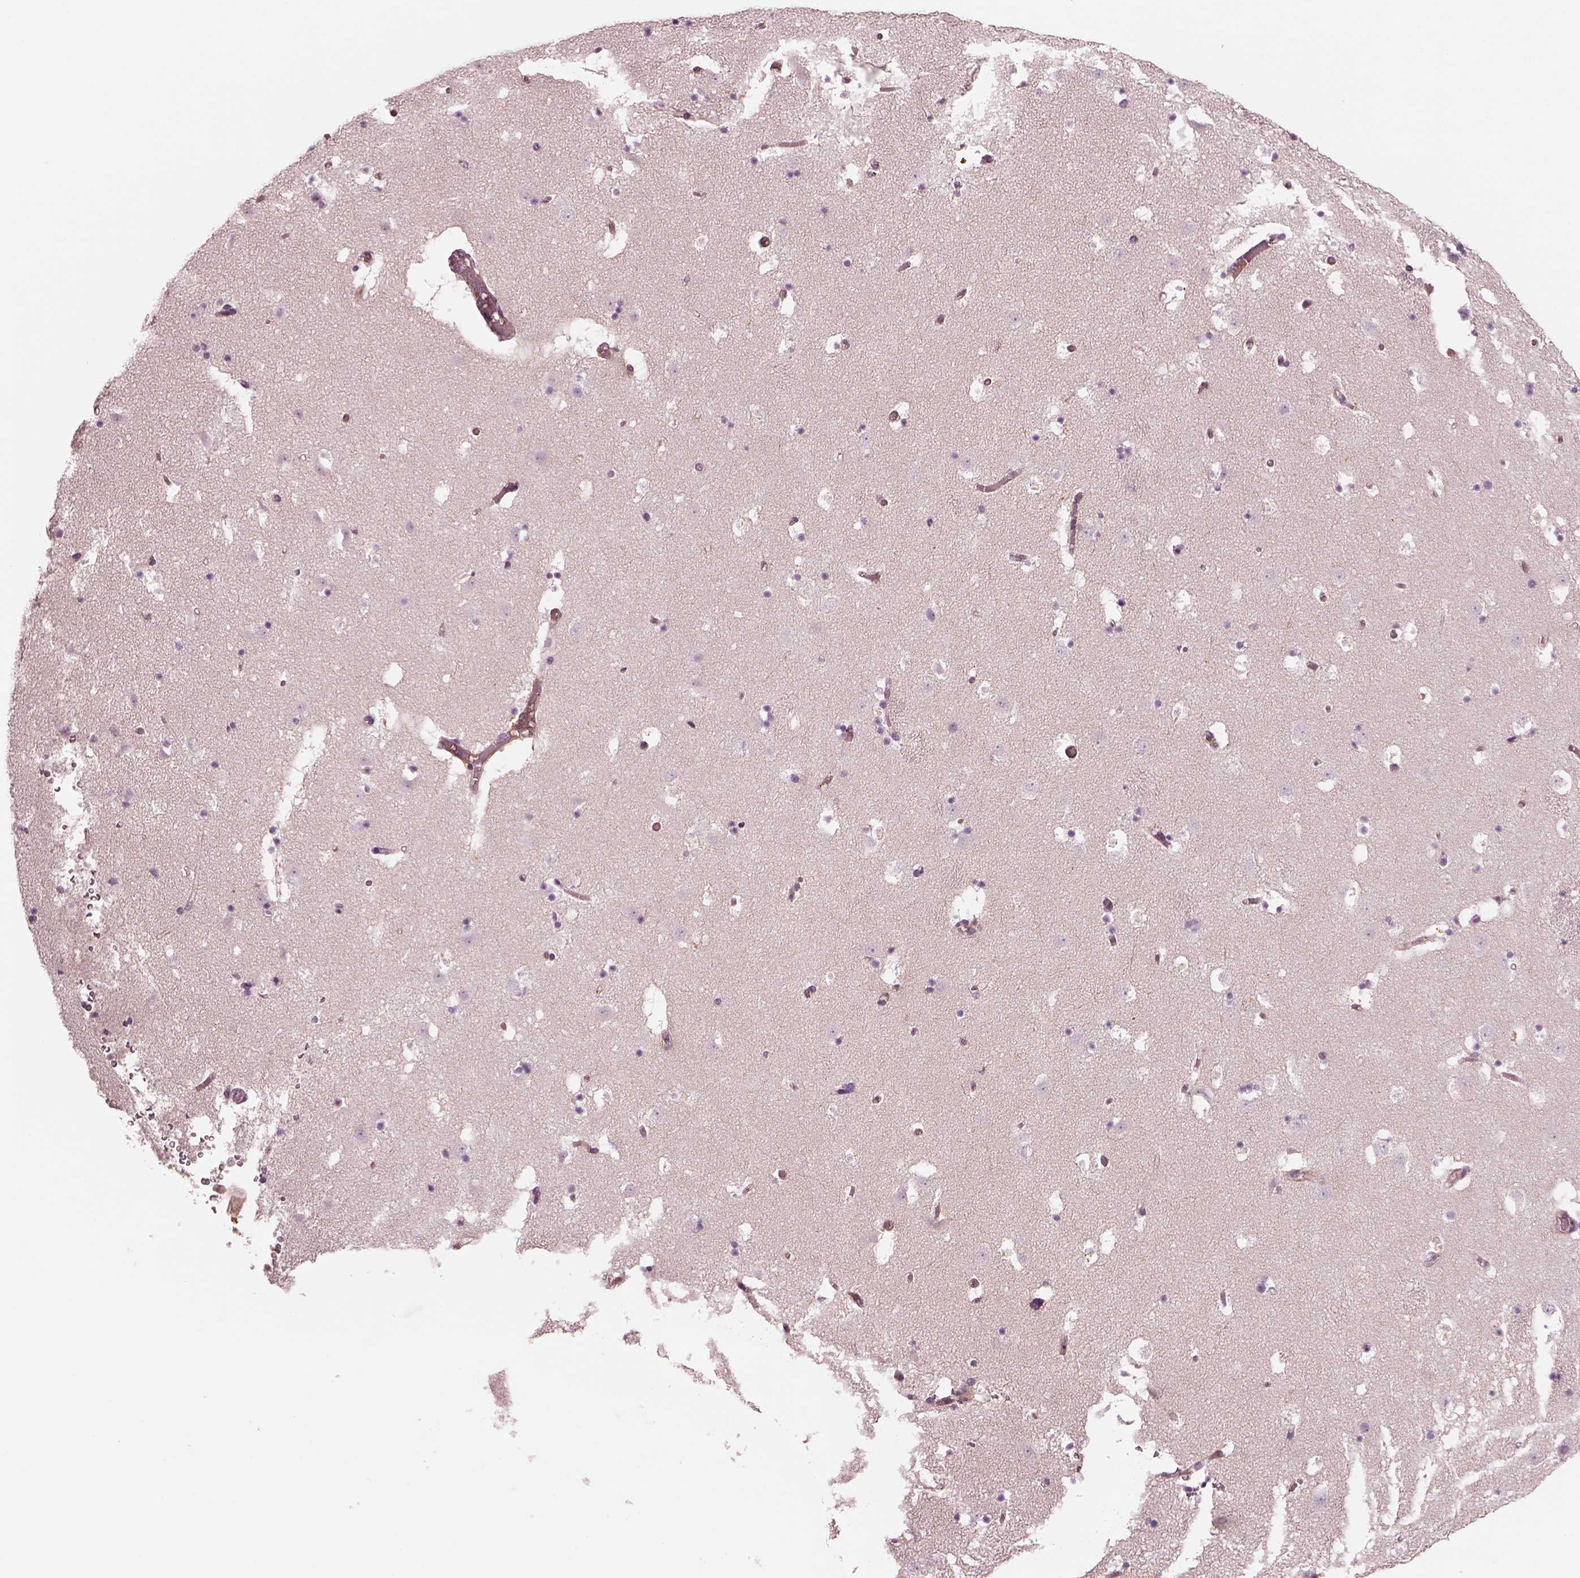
{"staining": {"intensity": "negative", "quantity": "none", "location": "none"}, "tissue": "caudate", "cell_type": "Glial cells", "image_type": "normal", "snomed": [{"axis": "morphology", "description": "Normal tissue, NOS"}, {"axis": "topography", "description": "Lateral ventricle wall"}], "caption": "Immunohistochemistry (IHC) histopathology image of benign caudate: human caudate stained with DAB demonstrates no significant protein positivity in glial cells.", "gene": "TRIM69", "patient": {"sex": "female", "age": 42}}